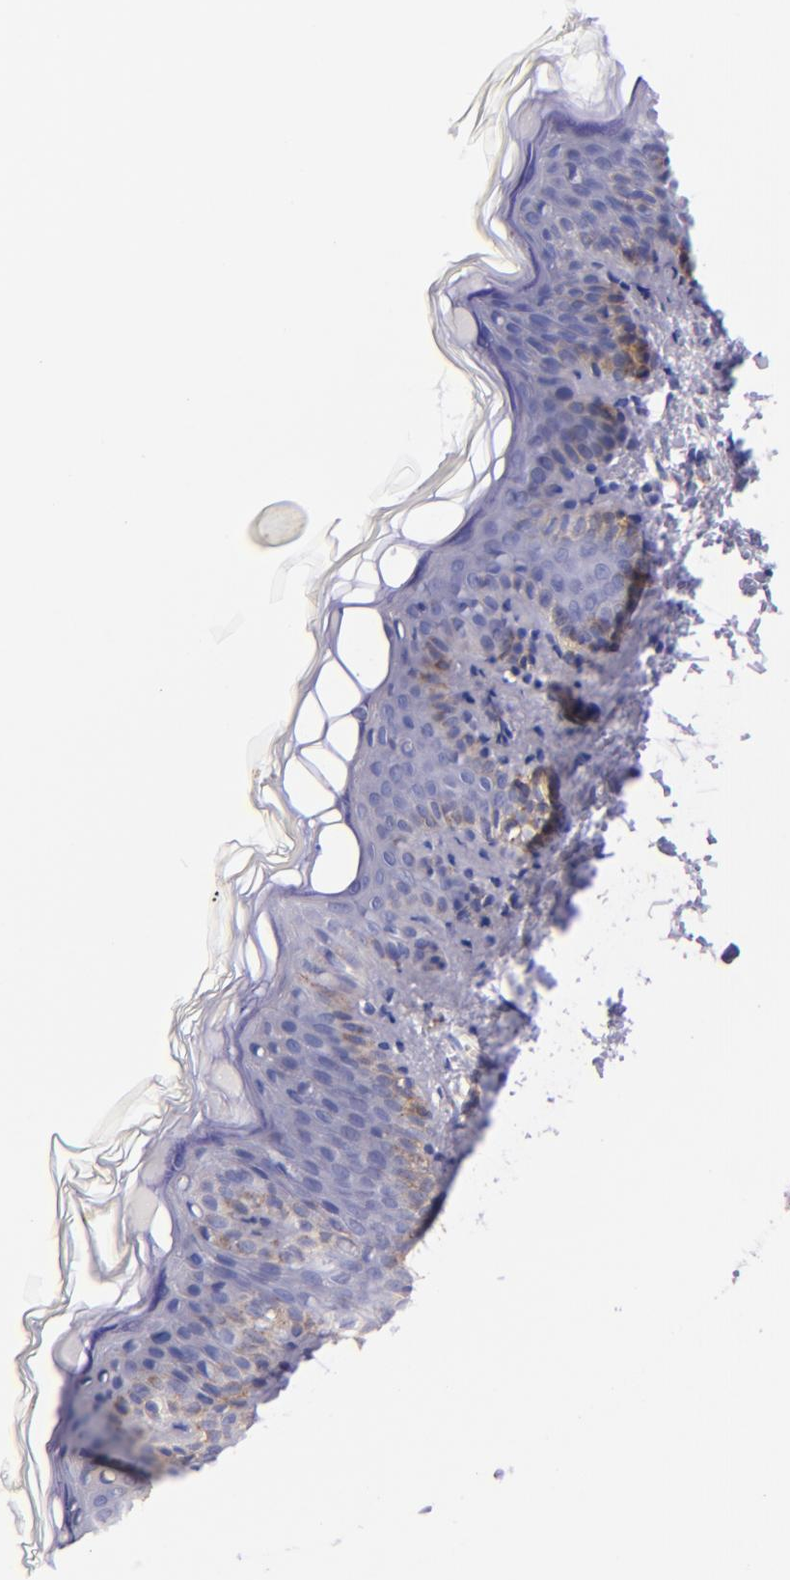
{"staining": {"intensity": "negative", "quantity": "none", "location": "none"}, "tissue": "skin", "cell_type": "Fibroblasts", "image_type": "normal", "snomed": [{"axis": "morphology", "description": "Normal tissue, NOS"}, {"axis": "topography", "description": "Skin"}], "caption": "IHC image of benign skin: human skin stained with DAB (3,3'-diaminobenzidine) displays no significant protein positivity in fibroblasts. (Brightfield microscopy of DAB IHC at high magnification).", "gene": "RET", "patient": {"sex": "female", "age": 4}}